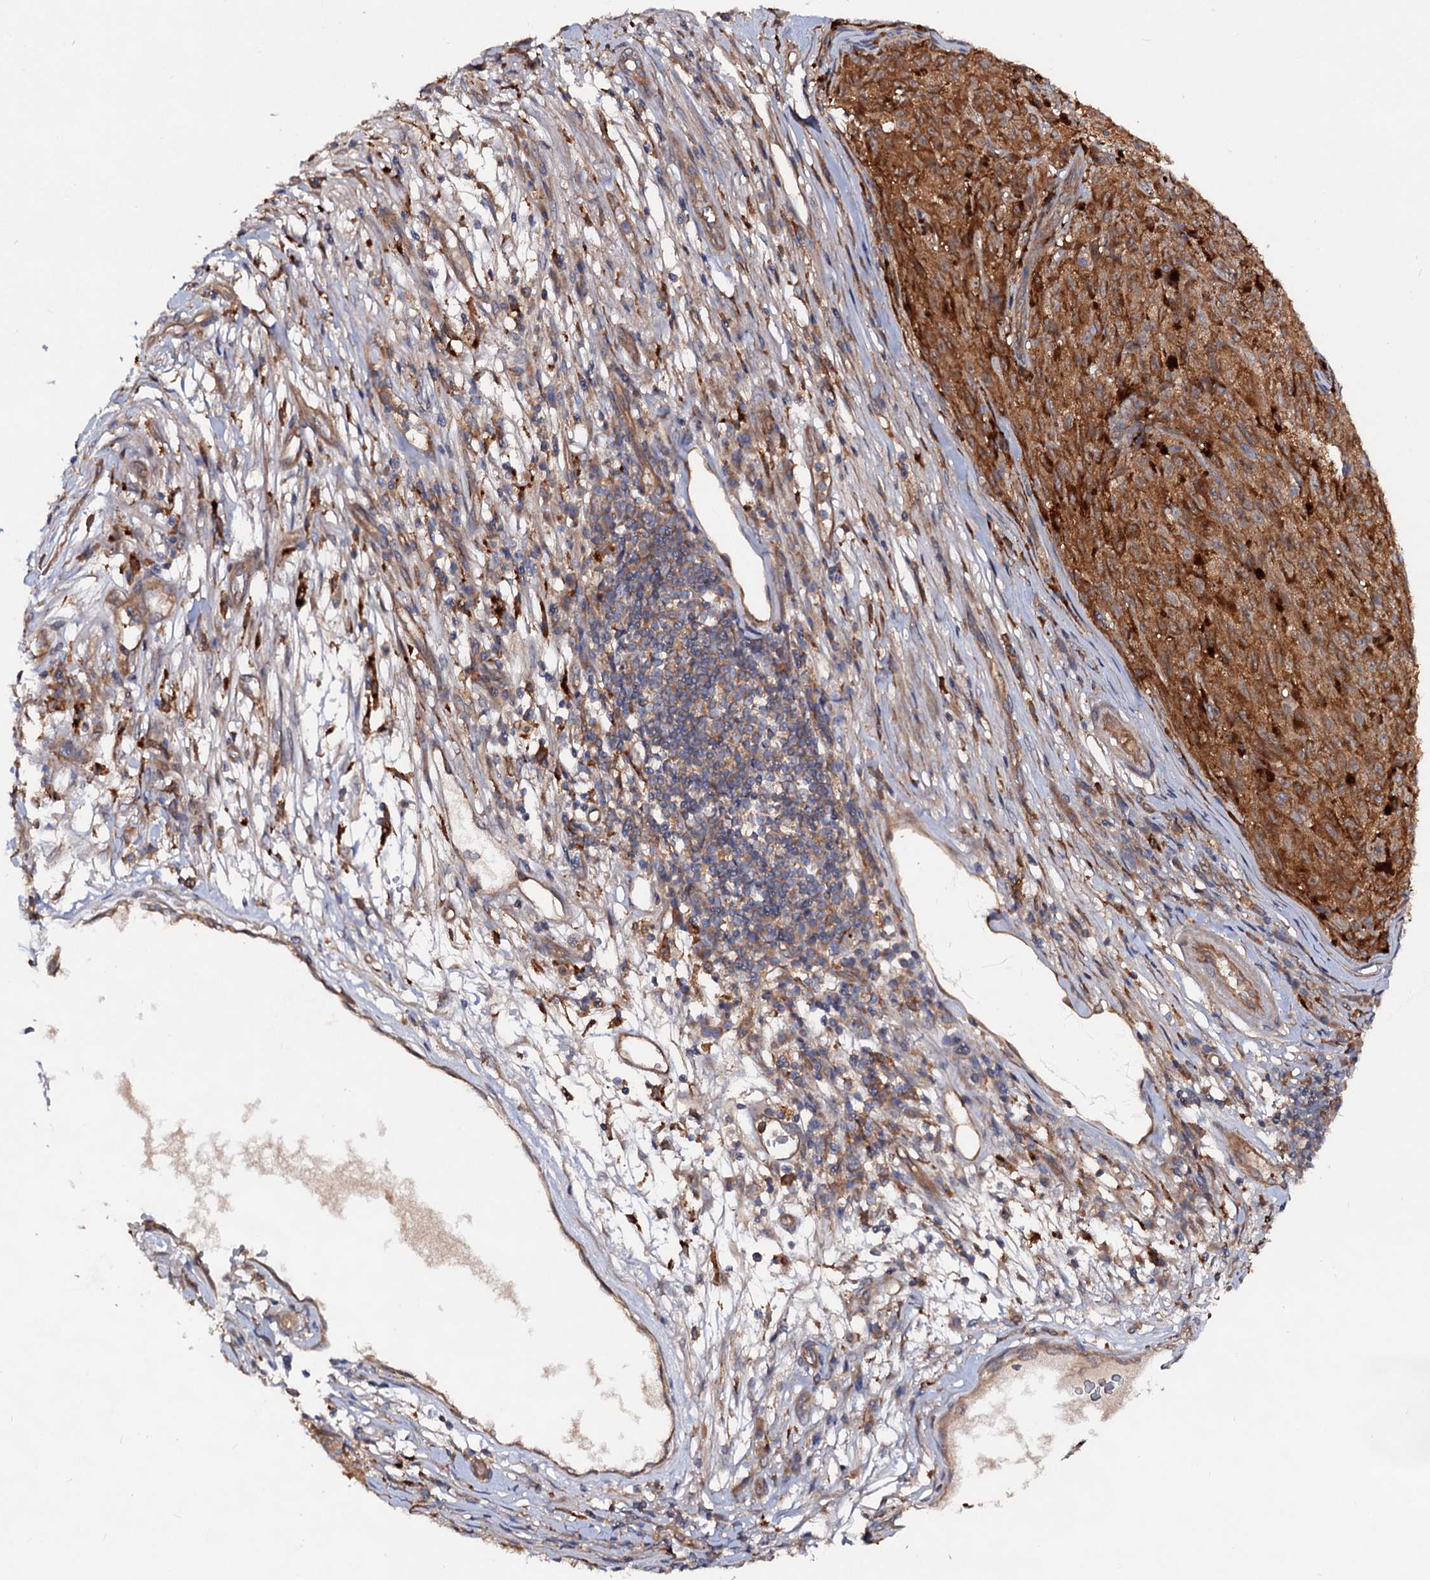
{"staining": {"intensity": "moderate", "quantity": ">75%", "location": "cytoplasmic/membranous"}, "tissue": "melanoma", "cell_type": "Tumor cells", "image_type": "cancer", "snomed": [{"axis": "morphology", "description": "Malignant melanoma, NOS"}, {"axis": "topography", "description": "Skin"}], "caption": "Approximately >75% of tumor cells in melanoma show moderate cytoplasmic/membranous protein staining as visualized by brown immunohistochemical staining.", "gene": "VPS29", "patient": {"sex": "female", "age": 82}}